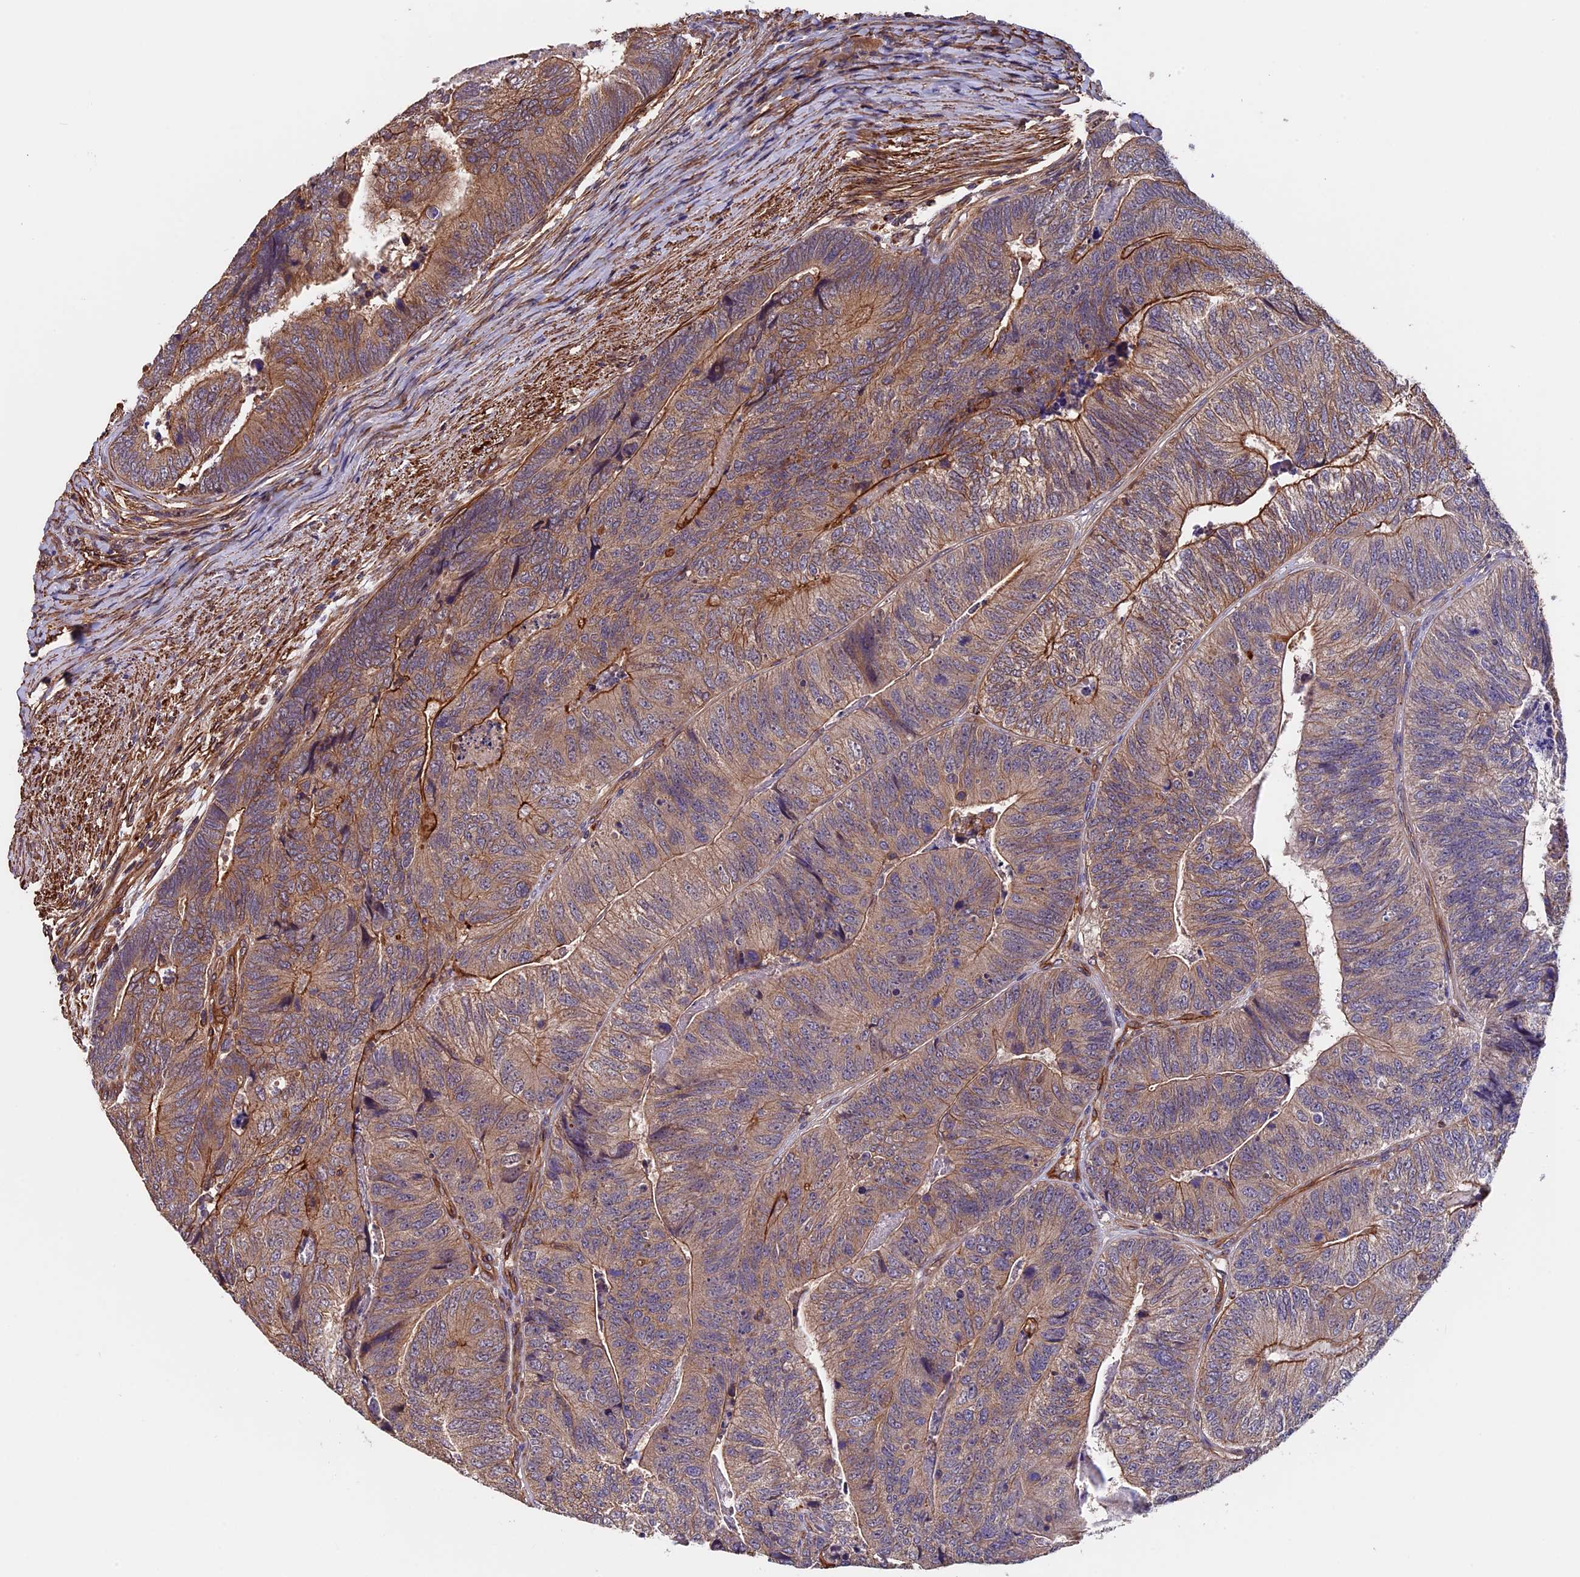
{"staining": {"intensity": "moderate", "quantity": ">75%", "location": "cytoplasmic/membranous"}, "tissue": "colorectal cancer", "cell_type": "Tumor cells", "image_type": "cancer", "snomed": [{"axis": "morphology", "description": "Adenocarcinoma, NOS"}, {"axis": "topography", "description": "Colon"}], "caption": "IHC of human adenocarcinoma (colorectal) exhibits medium levels of moderate cytoplasmic/membranous staining in approximately >75% of tumor cells.", "gene": "SLC9A5", "patient": {"sex": "female", "age": 67}}